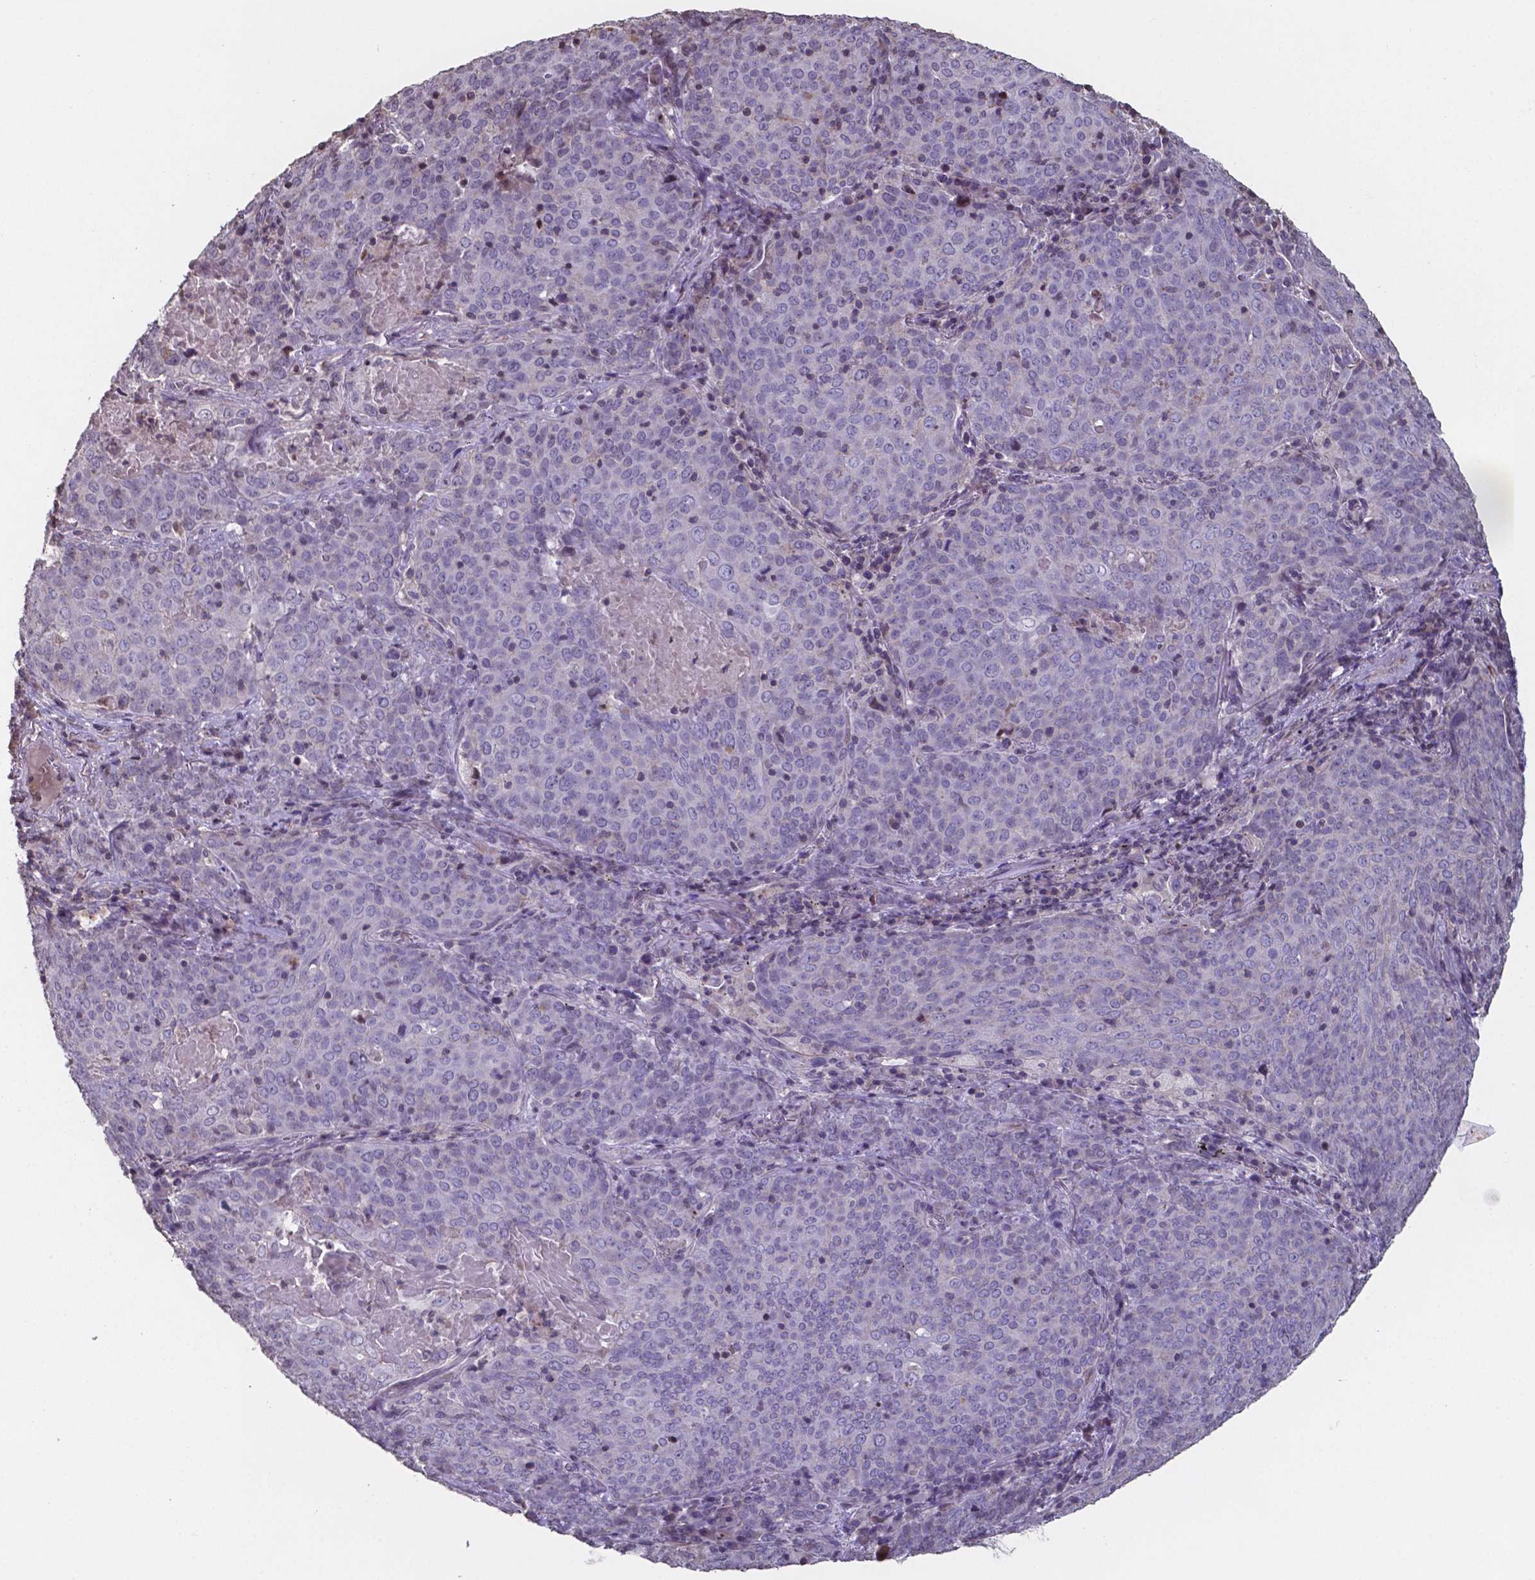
{"staining": {"intensity": "negative", "quantity": "none", "location": "none"}, "tissue": "lung cancer", "cell_type": "Tumor cells", "image_type": "cancer", "snomed": [{"axis": "morphology", "description": "Squamous cell carcinoma, NOS"}, {"axis": "topography", "description": "Lung"}], "caption": "IHC micrograph of squamous cell carcinoma (lung) stained for a protein (brown), which displays no expression in tumor cells.", "gene": "MLC1", "patient": {"sex": "male", "age": 82}}